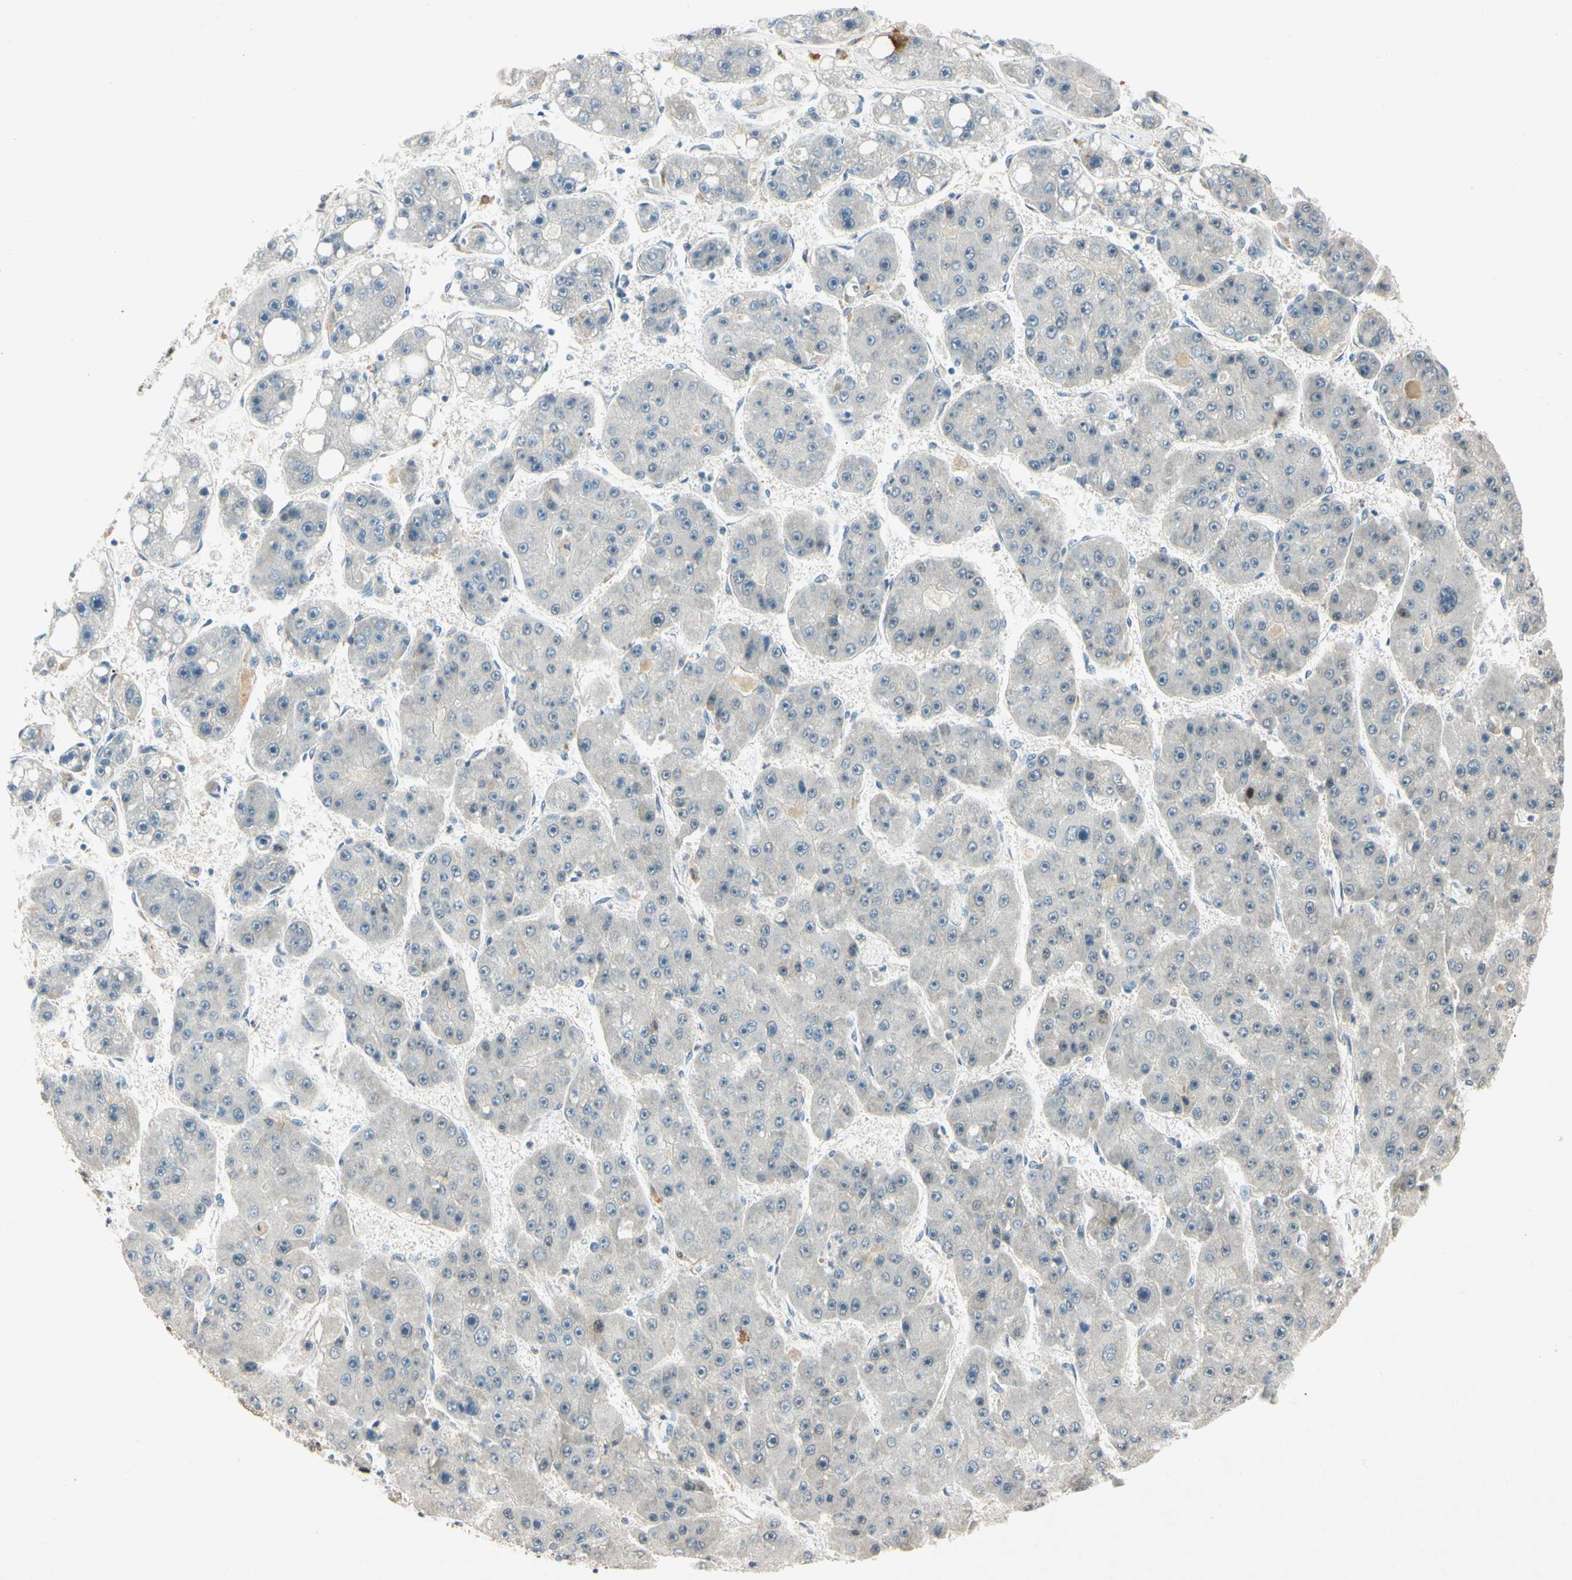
{"staining": {"intensity": "negative", "quantity": "none", "location": "none"}, "tissue": "liver cancer", "cell_type": "Tumor cells", "image_type": "cancer", "snomed": [{"axis": "morphology", "description": "Carcinoma, Hepatocellular, NOS"}, {"axis": "topography", "description": "Liver"}], "caption": "There is no significant positivity in tumor cells of liver hepatocellular carcinoma.", "gene": "HSPA1B", "patient": {"sex": "female", "age": 61}}